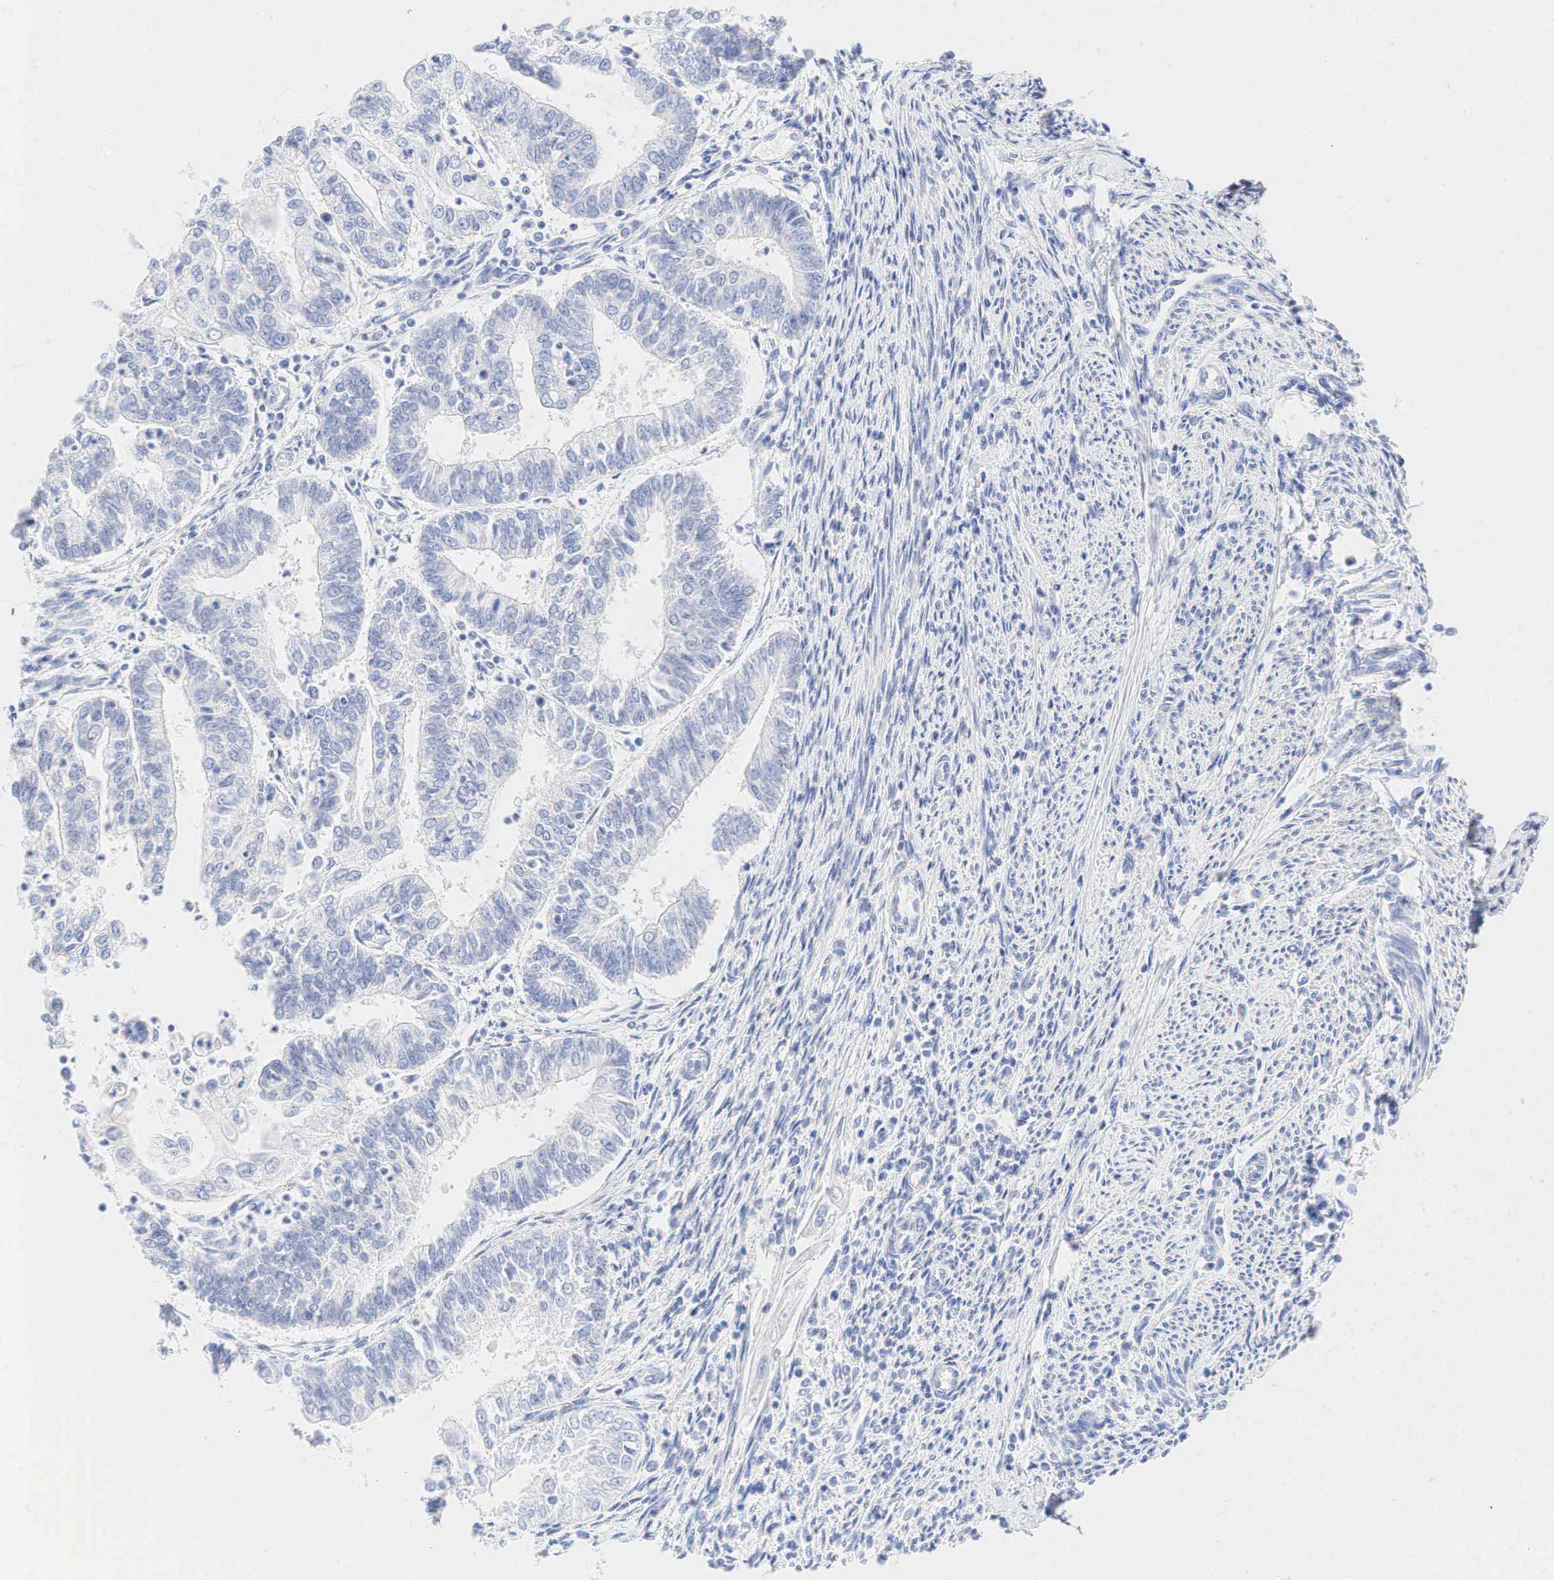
{"staining": {"intensity": "negative", "quantity": "none", "location": "none"}, "tissue": "endometrial cancer", "cell_type": "Tumor cells", "image_type": "cancer", "snomed": [{"axis": "morphology", "description": "Adenocarcinoma, NOS"}, {"axis": "topography", "description": "Endometrium"}], "caption": "Immunohistochemistry (IHC) photomicrograph of neoplastic tissue: human endometrial cancer (adenocarcinoma) stained with DAB (3,3'-diaminobenzidine) reveals no significant protein staining in tumor cells.", "gene": "AR", "patient": {"sex": "female", "age": 75}}